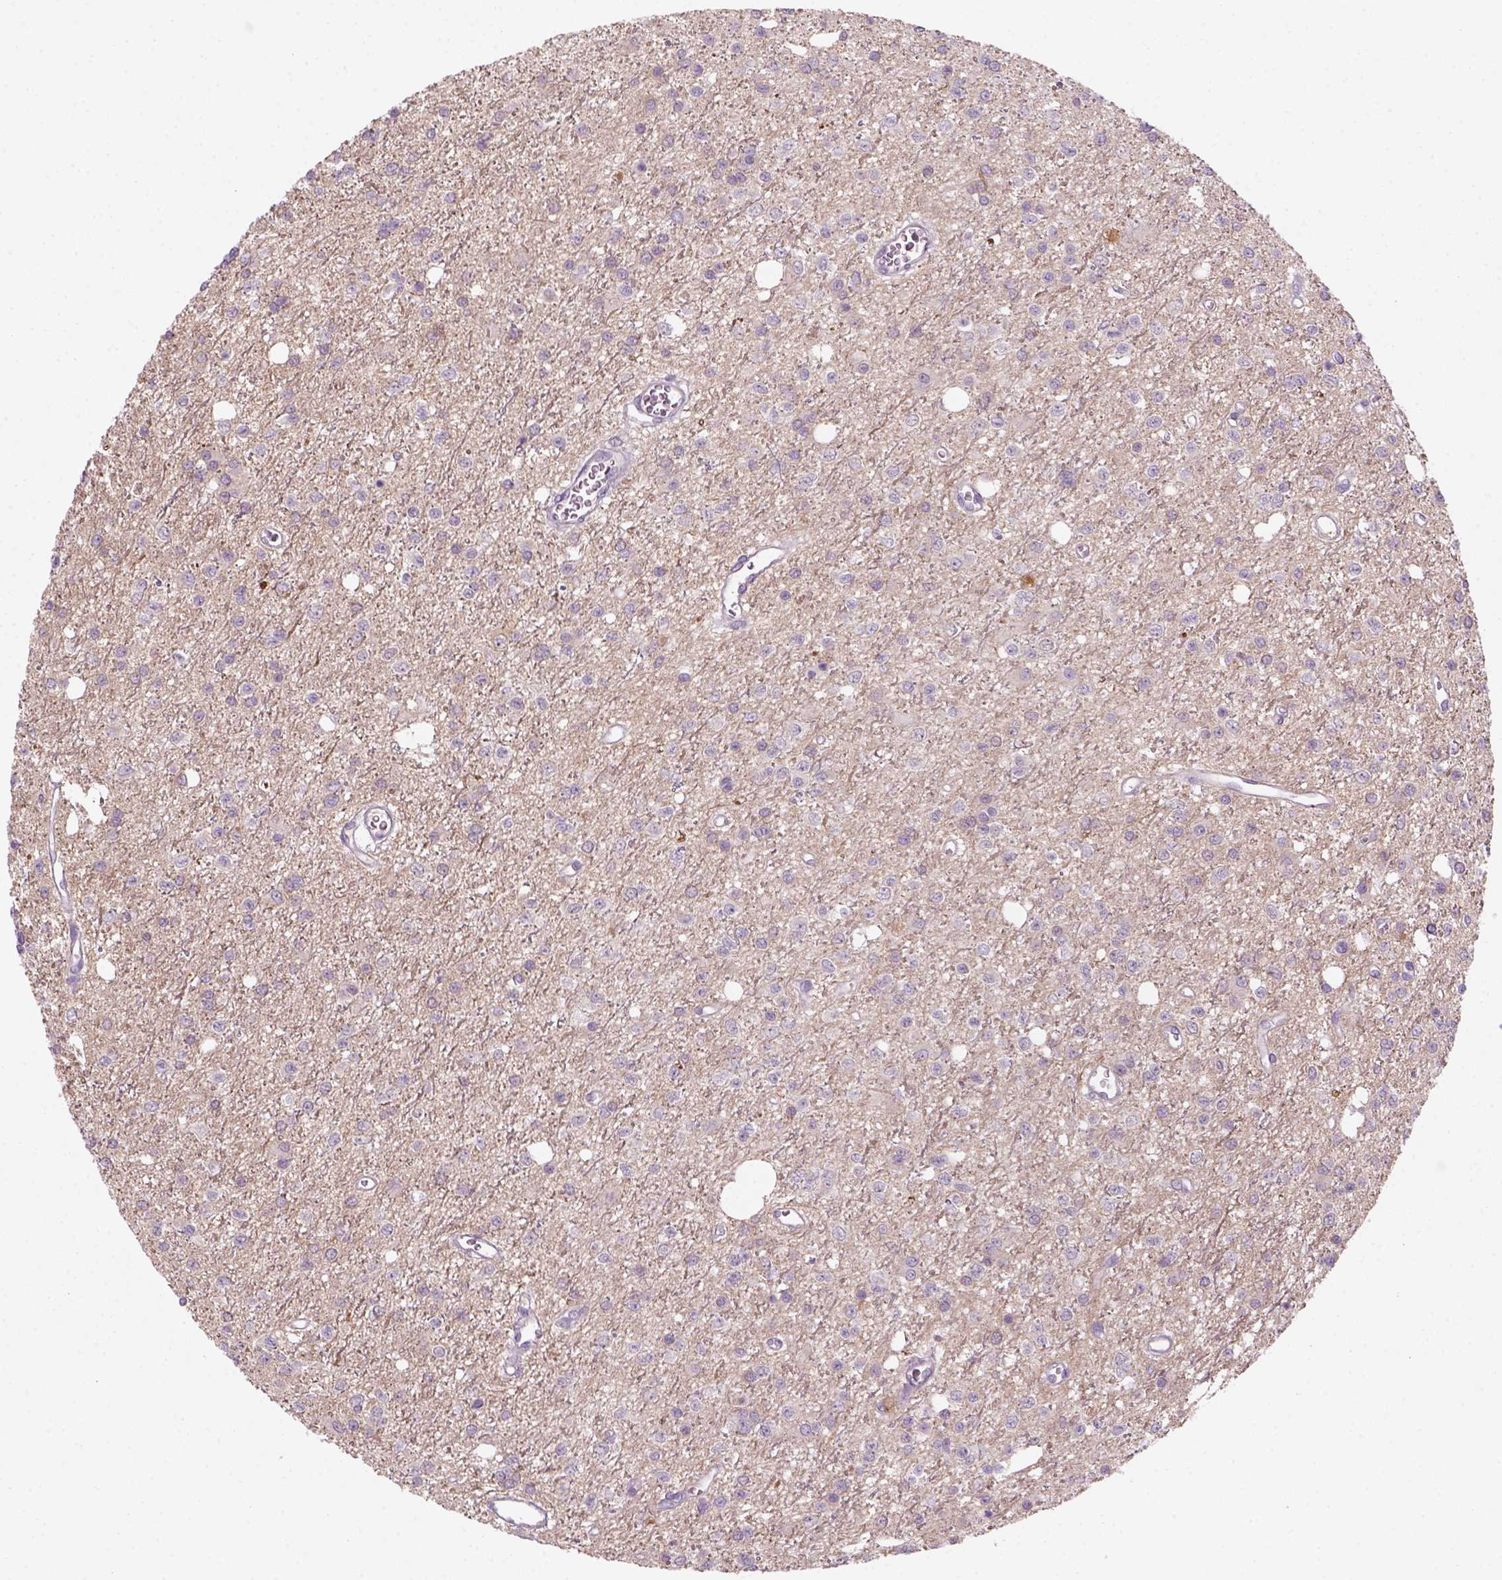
{"staining": {"intensity": "negative", "quantity": "none", "location": "none"}, "tissue": "glioma", "cell_type": "Tumor cells", "image_type": "cancer", "snomed": [{"axis": "morphology", "description": "Glioma, malignant, Low grade"}, {"axis": "topography", "description": "Brain"}], "caption": "This histopathology image is of malignant glioma (low-grade) stained with IHC to label a protein in brown with the nuclei are counter-stained blue. There is no positivity in tumor cells.", "gene": "GOT1", "patient": {"sex": "female", "age": 45}}